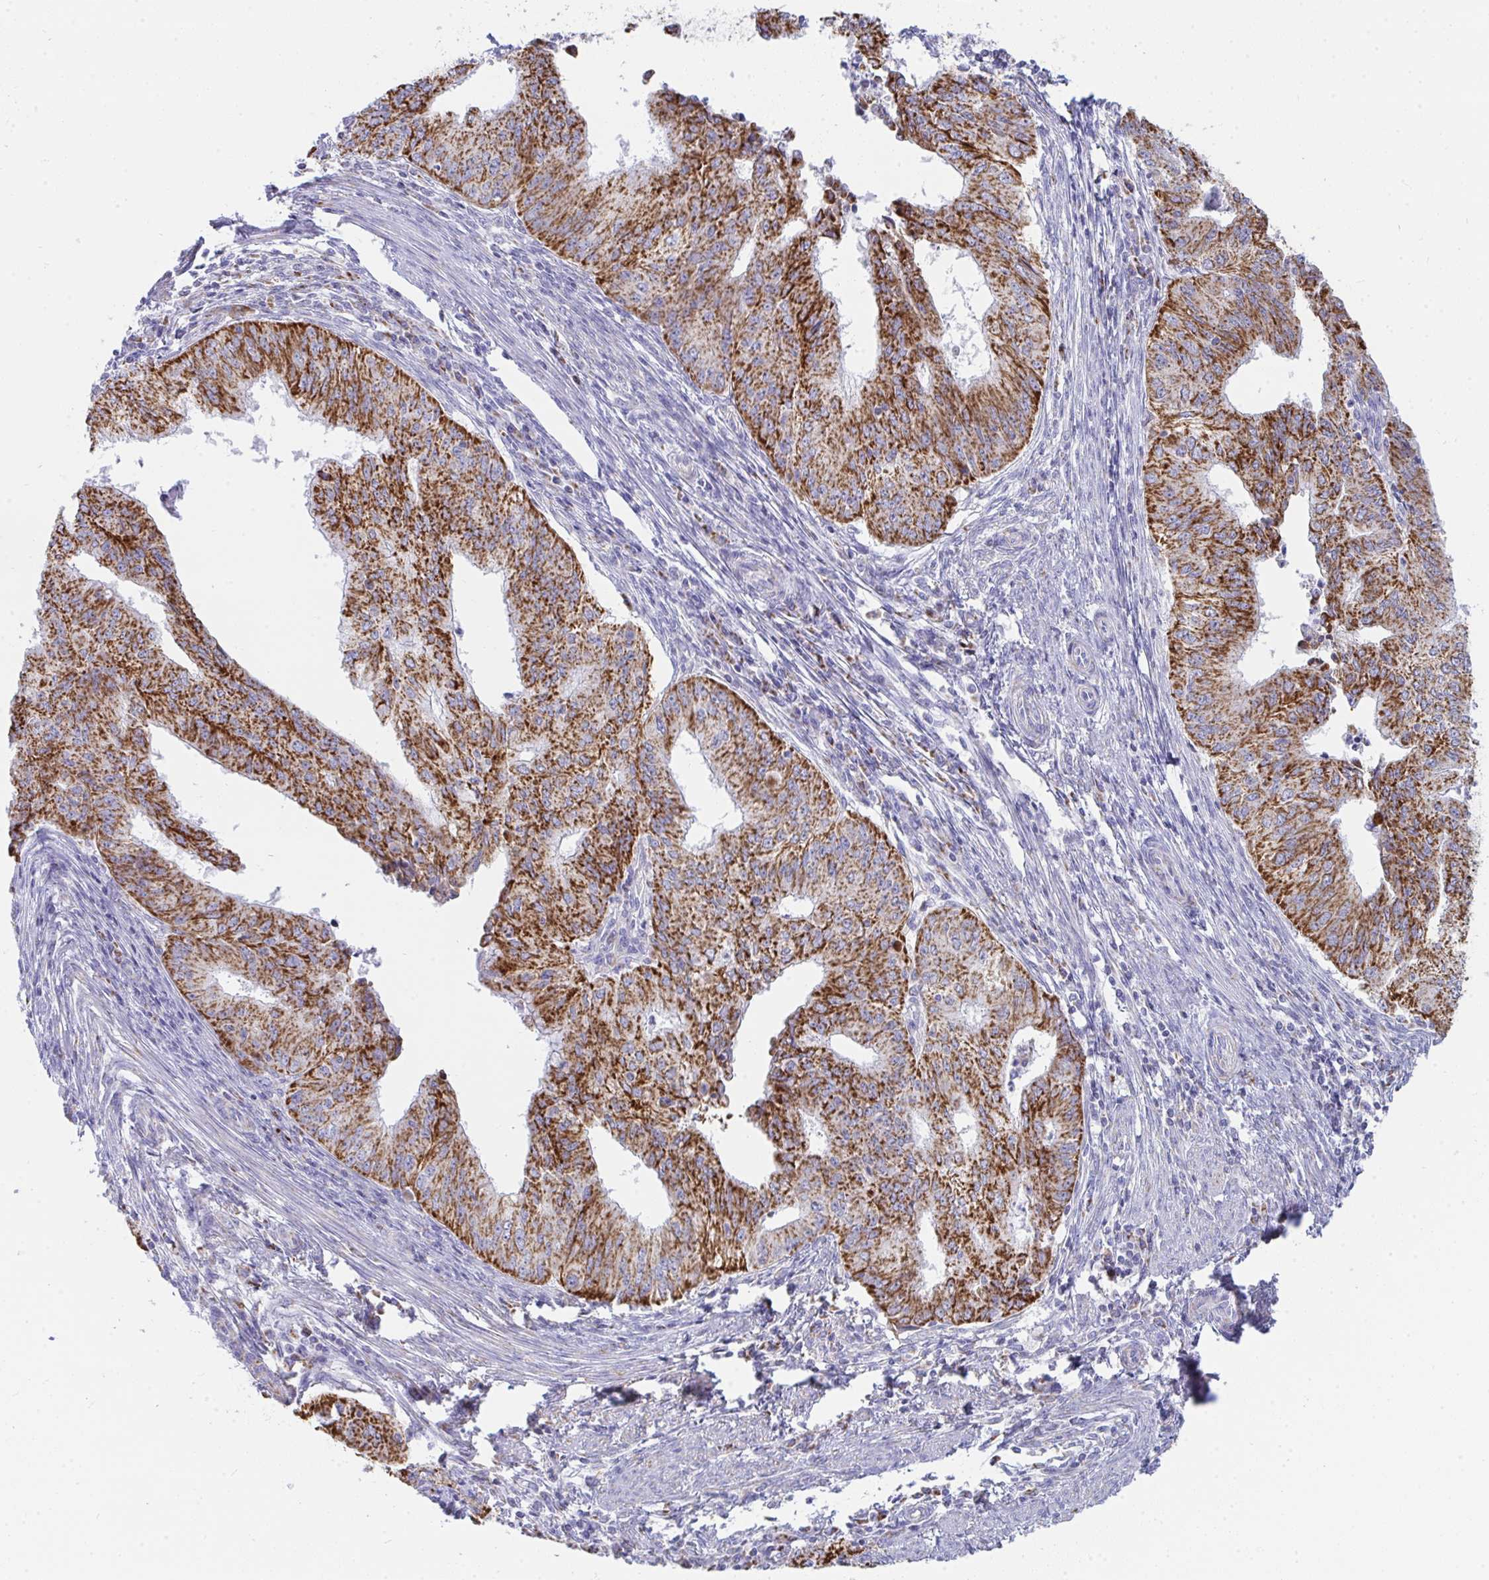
{"staining": {"intensity": "strong", "quantity": ">75%", "location": "cytoplasmic/membranous"}, "tissue": "endometrial cancer", "cell_type": "Tumor cells", "image_type": "cancer", "snomed": [{"axis": "morphology", "description": "Adenocarcinoma, NOS"}, {"axis": "topography", "description": "Endometrium"}], "caption": "Strong cytoplasmic/membranous protein positivity is present in about >75% of tumor cells in endometrial cancer.", "gene": "AIFM1", "patient": {"sex": "female", "age": 50}}